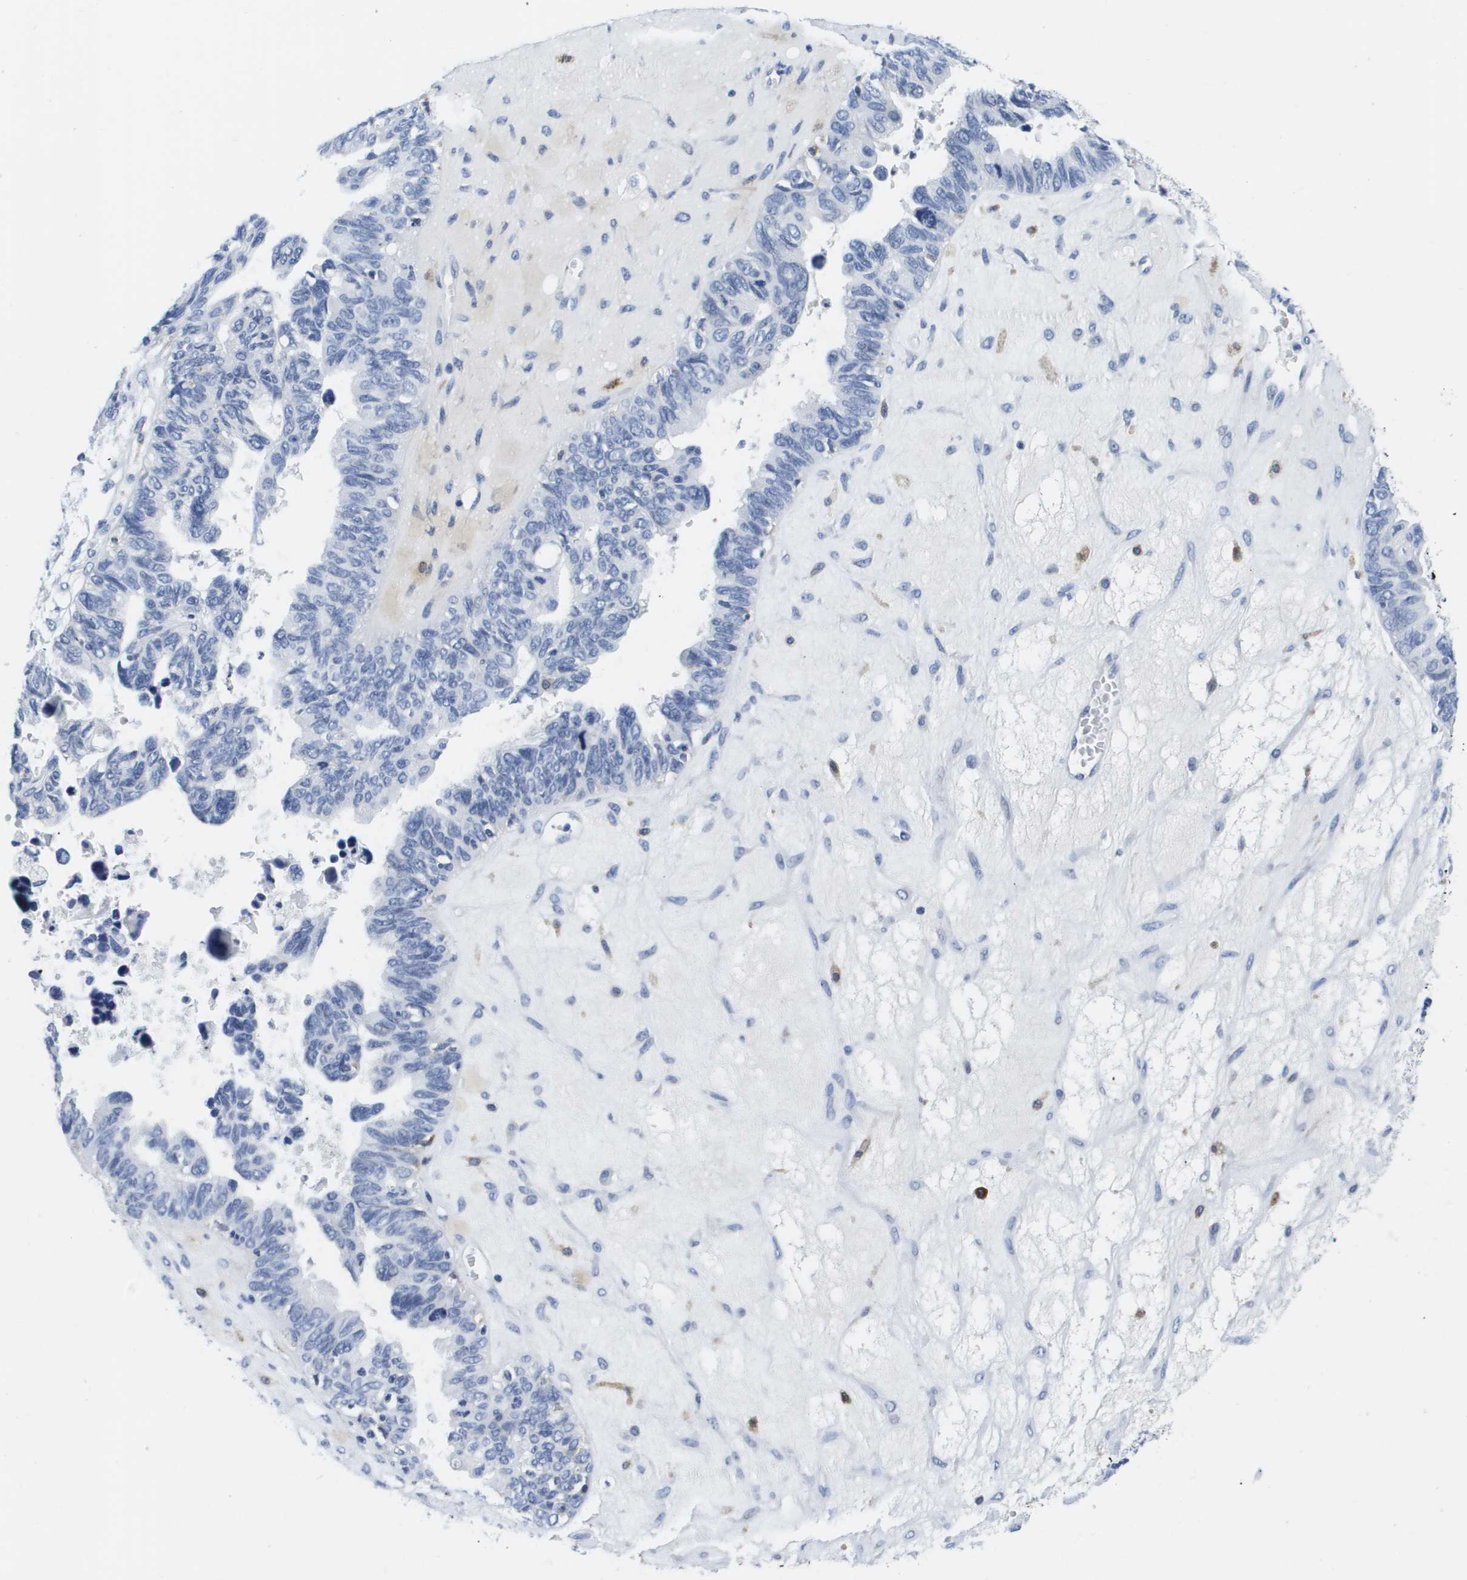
{"staining": {"intensity": "negative", "quantity": "none", "location": "none"}, "tissue": "ovarian cancer", "cell_type": "Tumor cells", "image_type": "cancer", "snomed": [{"axis": "morphology", "description": "Cystadenocarcinoma, serous, NOS"}, {"axis": "topography", "description": "Ovary"}], "caption": "Immunohistochemistry (IHC) histopathology image of ovarian serous cystadenocarcinoma stained for a protein (brown), which displays no staining in tumor cells. Nuclei are stained in blue.", "gene": "HMOX1", "patient": {"sex": "female", "age": 79}}